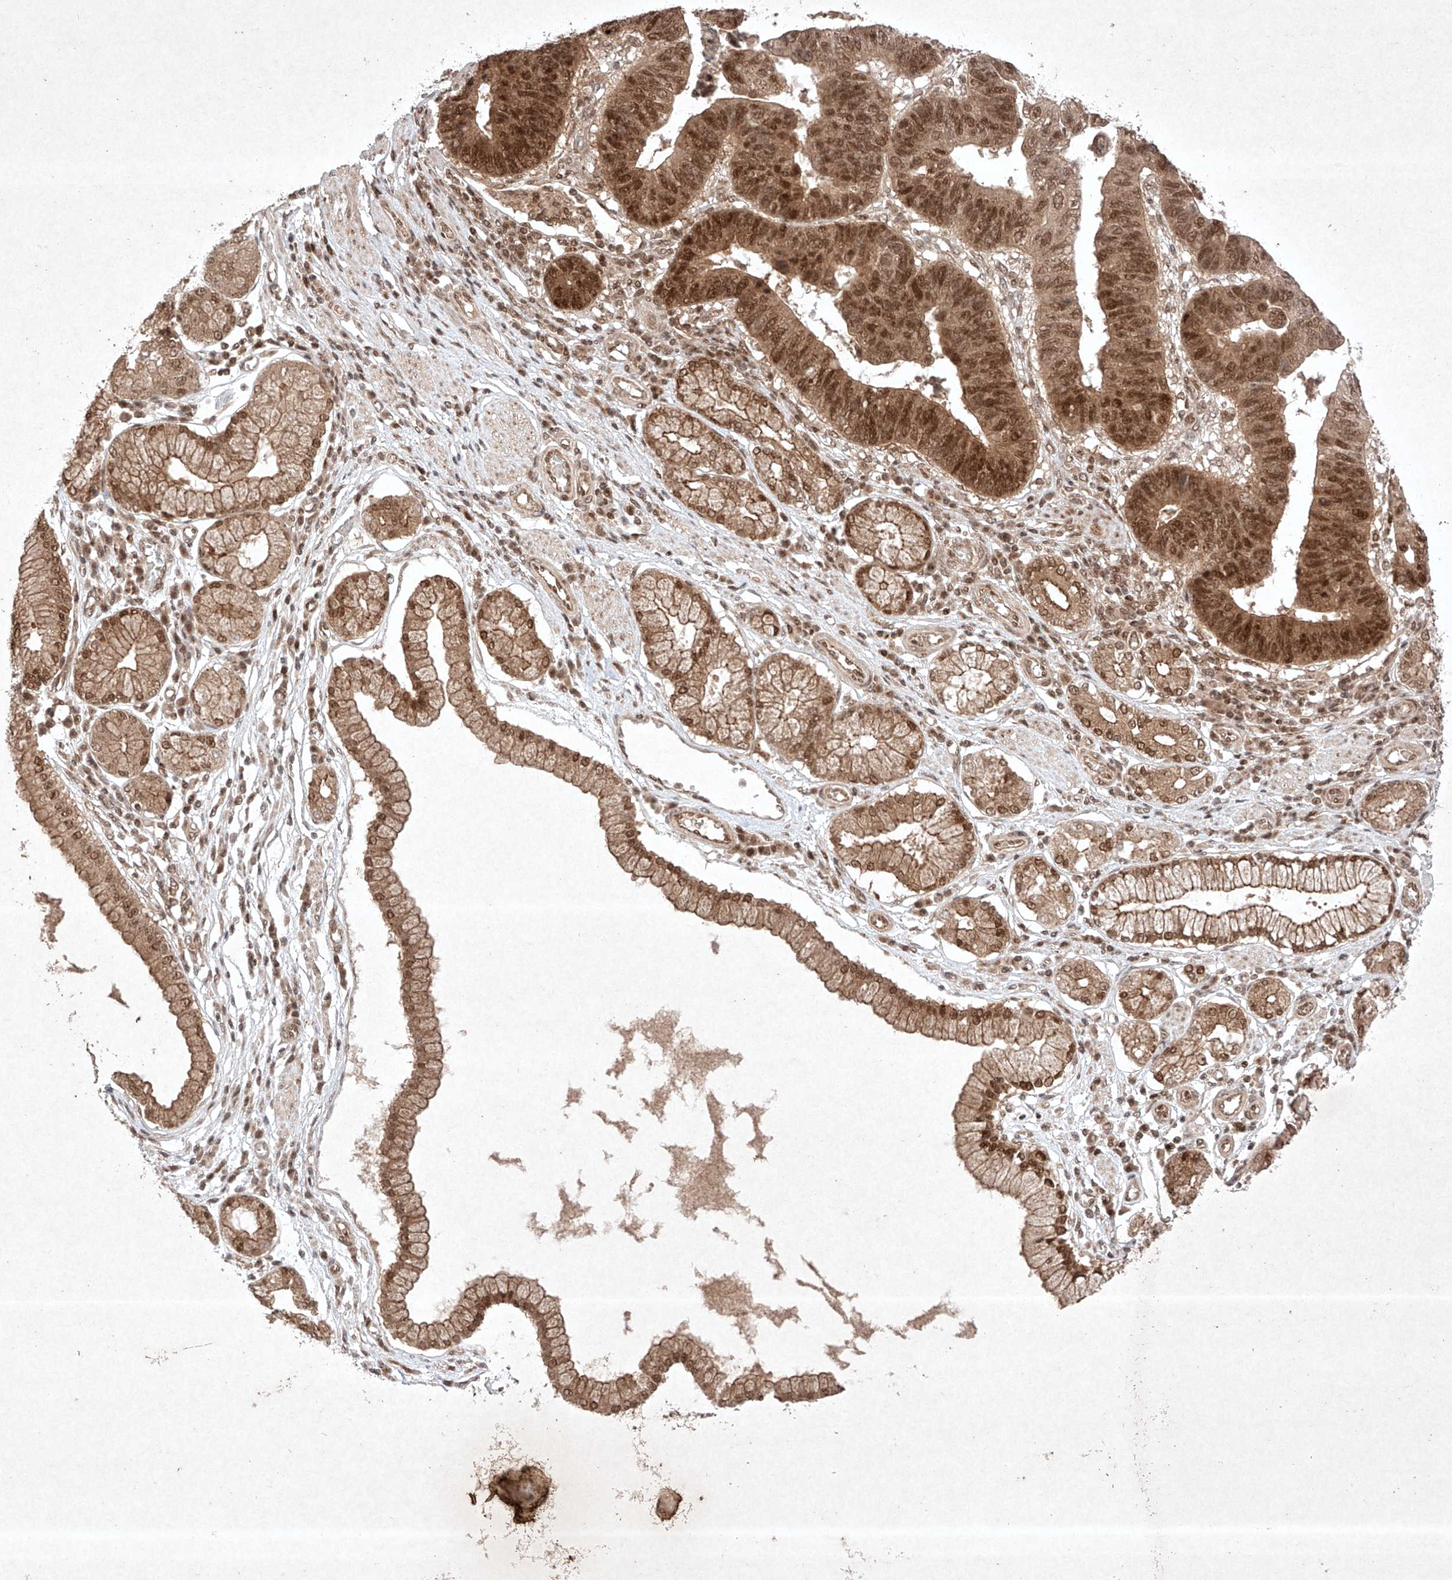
{"staining": {"intensity": "strong", "quantity": ">75%", "location": "cytoplasmic/membranous,nuclear"}, "tissue": "stomach cancer", "cell_type": "Tumor cells", "image_type": "cancer", "snomed": [{"axis": "morphology", "description": "Adenocarcinoma, NOS"}, {"axis": "topography", "description": "Stomach"}], "caption": "Immunohistochemistry (IHC) photomicrograph of human stomach cancer (adenocarcinoma) stained for a protein (brown), which displays high levels of strong cytoplasmic/membranous and nuclear positivity in about >75% of tumor cells.", "gene": "RNF31", "patient": {"sex": "male", "age": 59}}